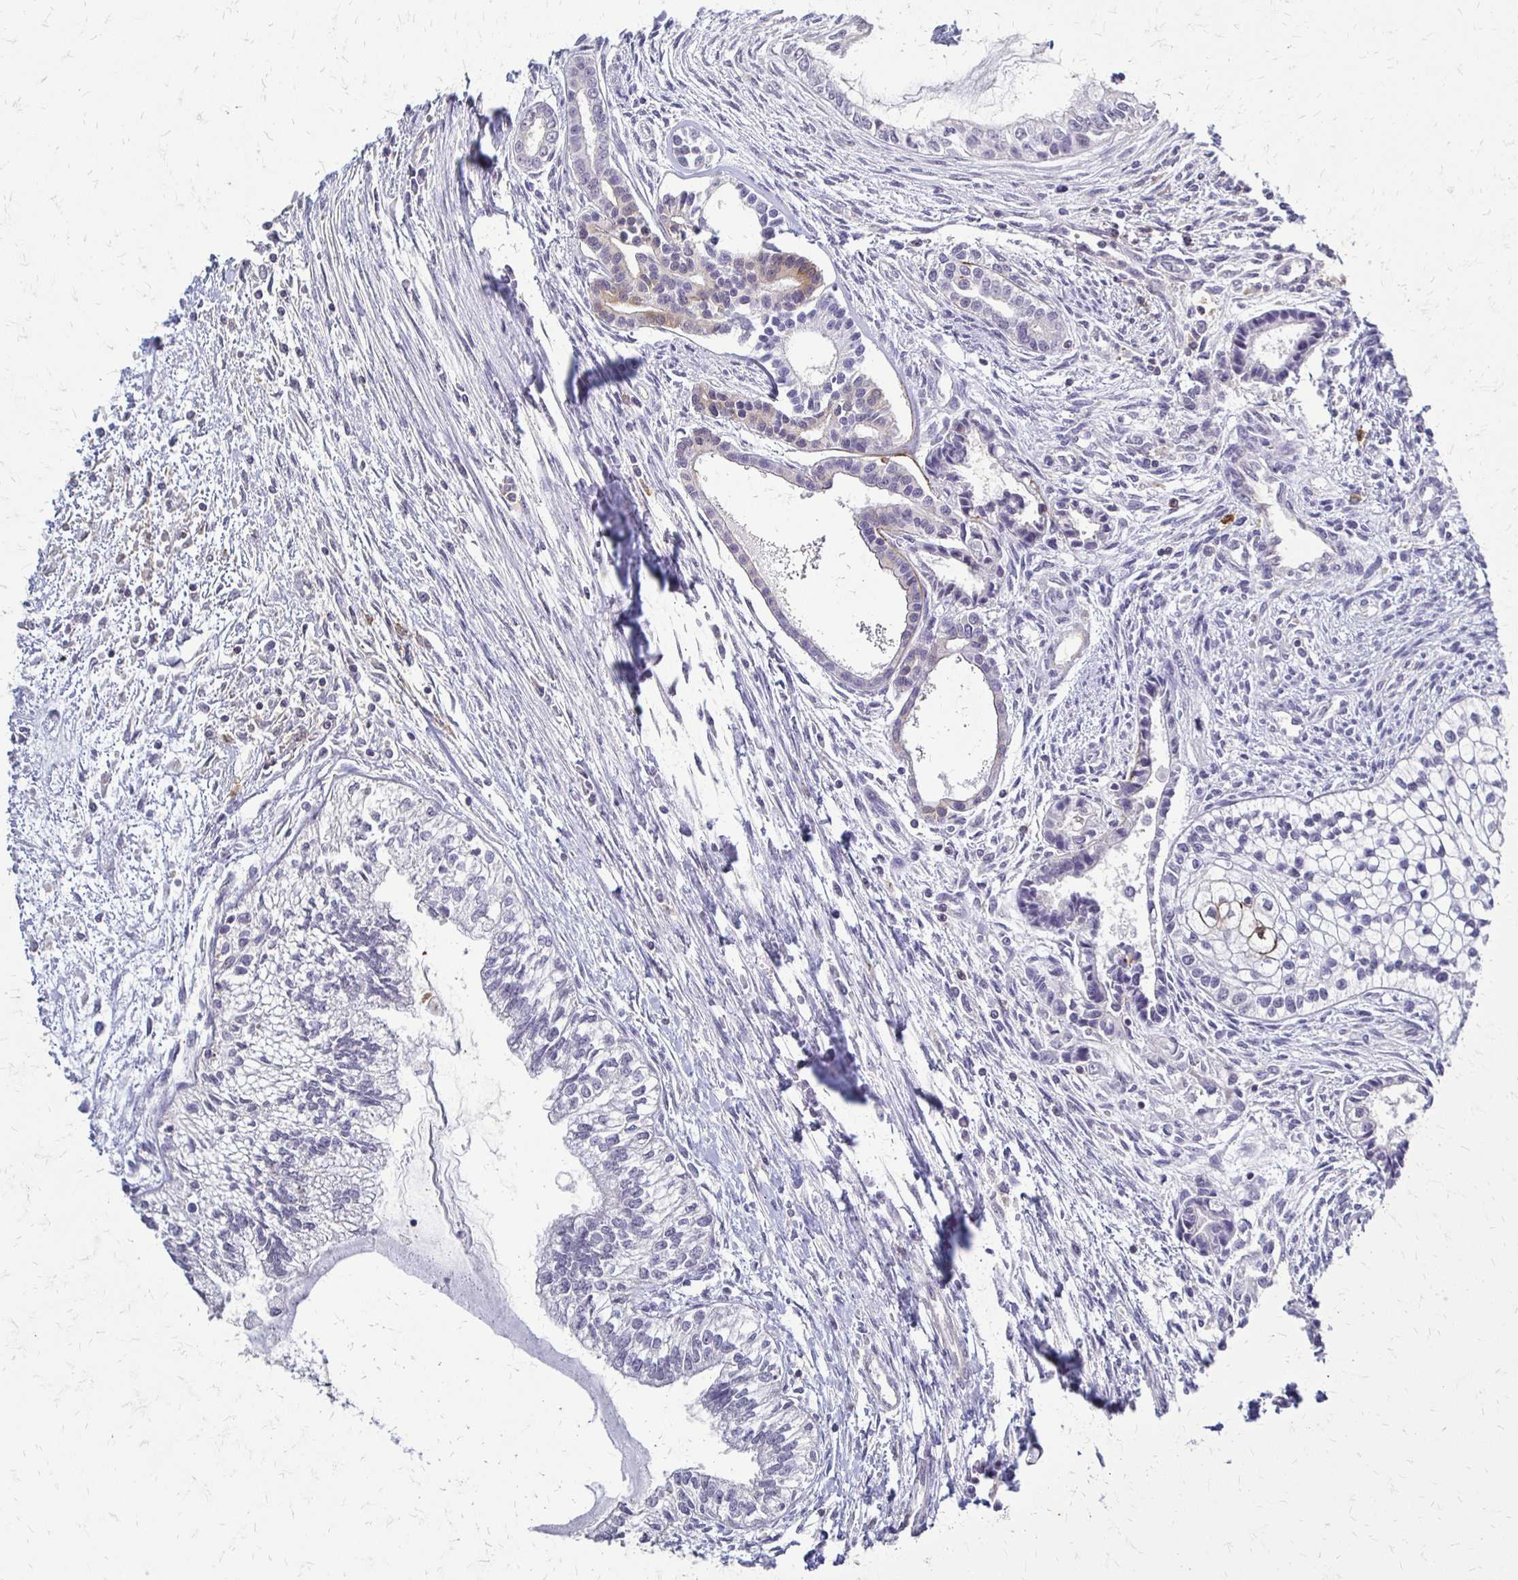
{"staining": {"intensity": "negative", "quantity": "none", "location": "none"}, "tissue": "testis cancer", "cell_type": "Tumor cells", "image_type": "cancer", "snomed": [{"axis": "morphology", "description": "Carcinoma, Embryonal, NOS"}, {"axis": "topography", "description": "Testis"}], "caption": "The photomicrograph displays no significant staining in tumor cells of testis cancer.", "gene": "SLC9A9", "patient": {"sex": "male", "age": 37}}